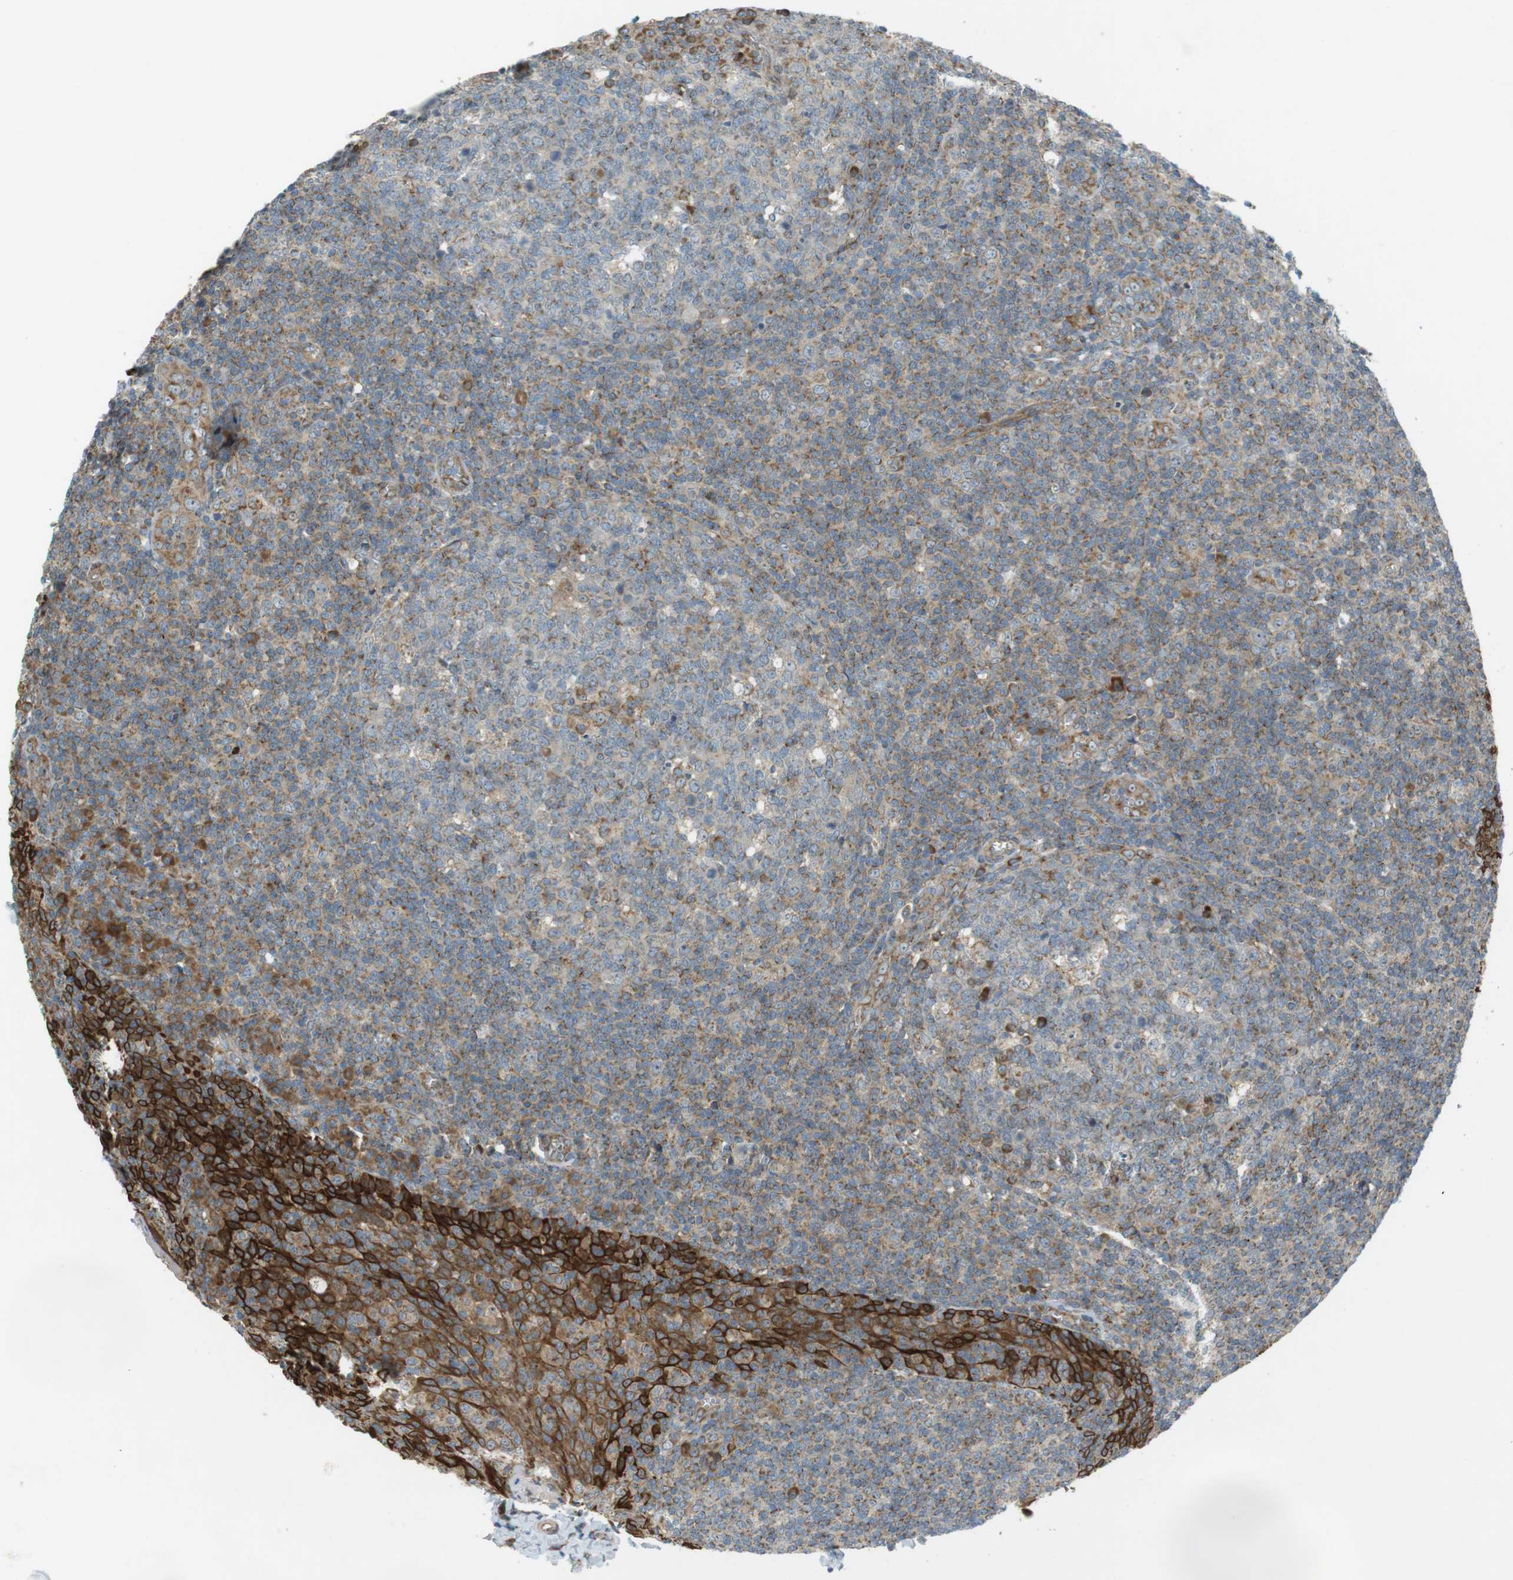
{"staining": {"intensity": "moderate", "quantity": "<25%", "location": "cytoplasmic/membranous"}, "tissue": "tonsil", "cell_type": "Germinal center cells", "image_type": "normal", "snomed": [{"axis": "morphology", "description": "Normal tissue, NOS"}, {"axis": "topography", "description": "Tonsil"}], "caption": "Immunohistochemistry of benign tonsil demonstrates low levels of moderate cytoplasmic/membranous staining in approximately <25% of germinal center cells. (DAB (3,3'-diaminobenzidine) IHC with brightfield microscopy, high magnification).", "gene": "SLC41A1", "patient": {"sex": "male", "age": 31}}